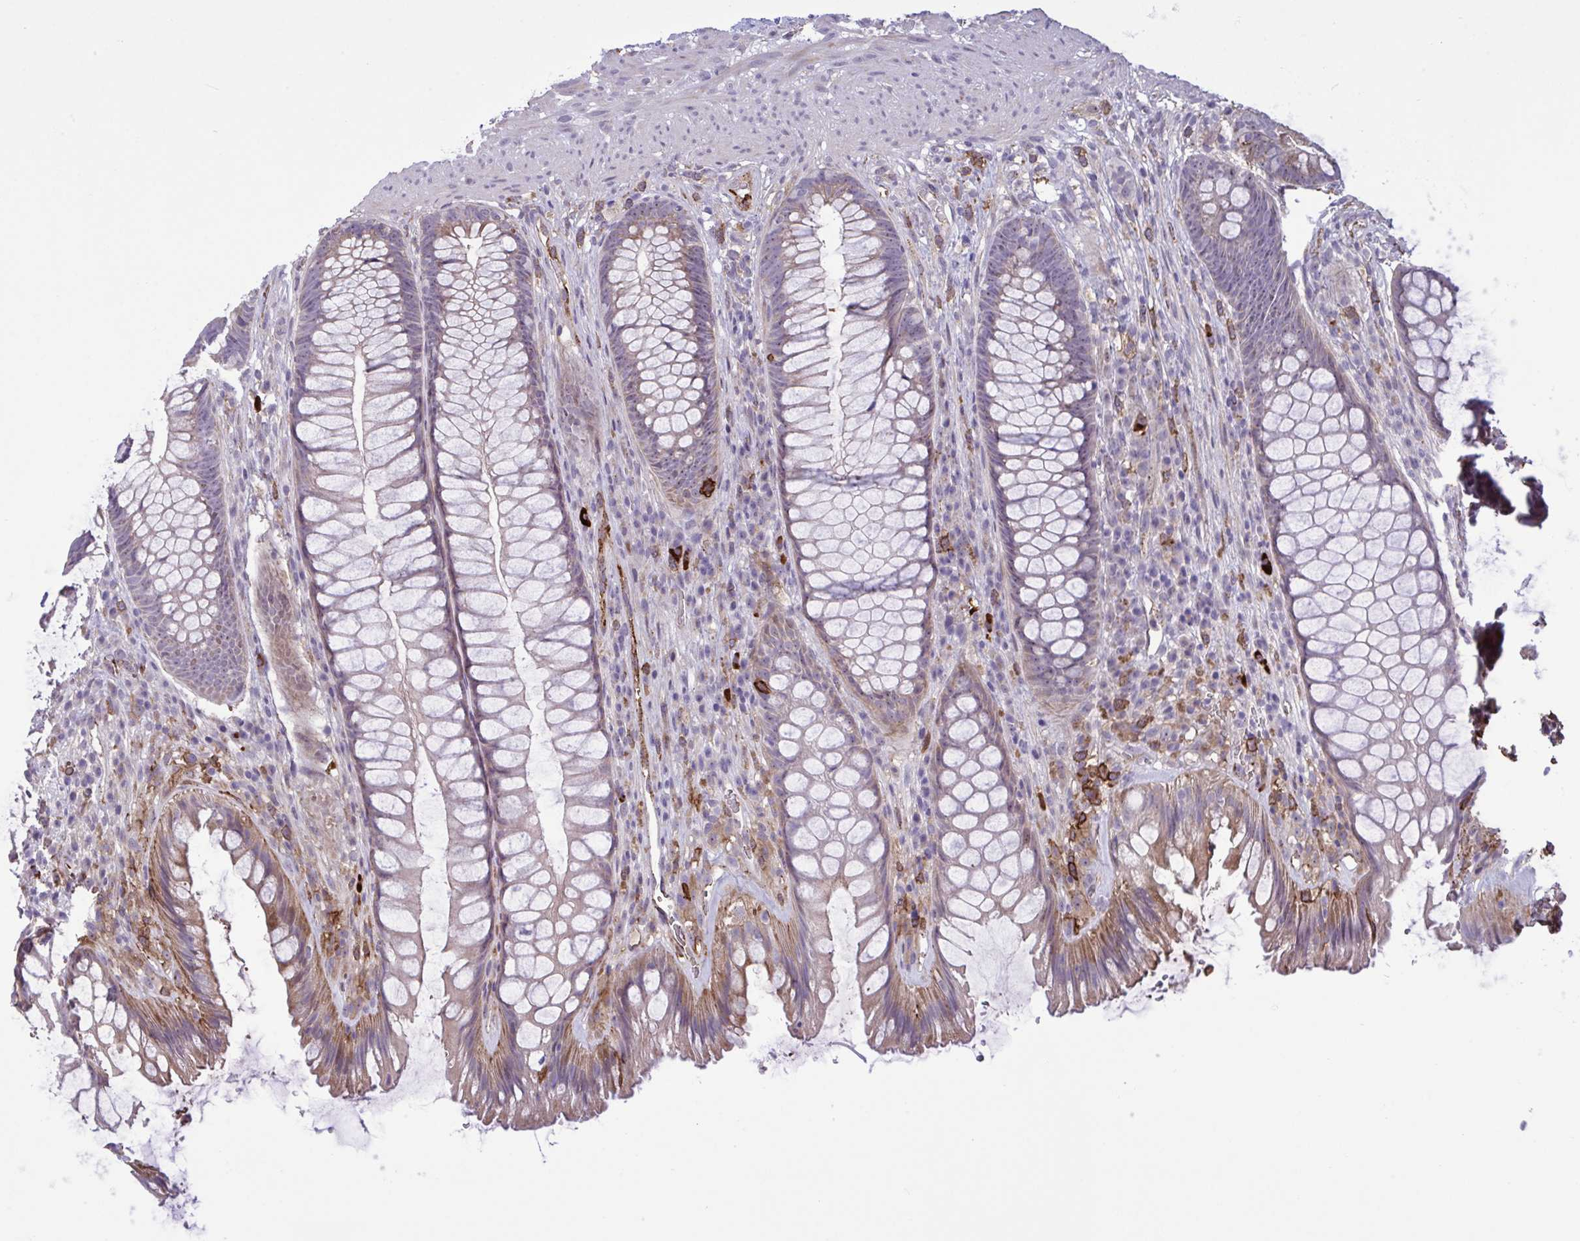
{"staining": {"intensity": "weak", "quantity": "25%-75%", "location": "cytoplasmic/membranous"}, "tissue": "rectum", "cell_type": "Glandular cells", "image_type": "normal", "snomed": [{"axis": "morphology", "description": "Normal tissue, NOS"}, {"axis": "topography", "description": "Rectum"}], "caption": "IHC of benign human rectum displays low levels of weak cytoplasmic/membranous expression in about 25%-75% of glandular cells.", "gene": "CD101", "patient": {"sex": "male", "age": 53}}